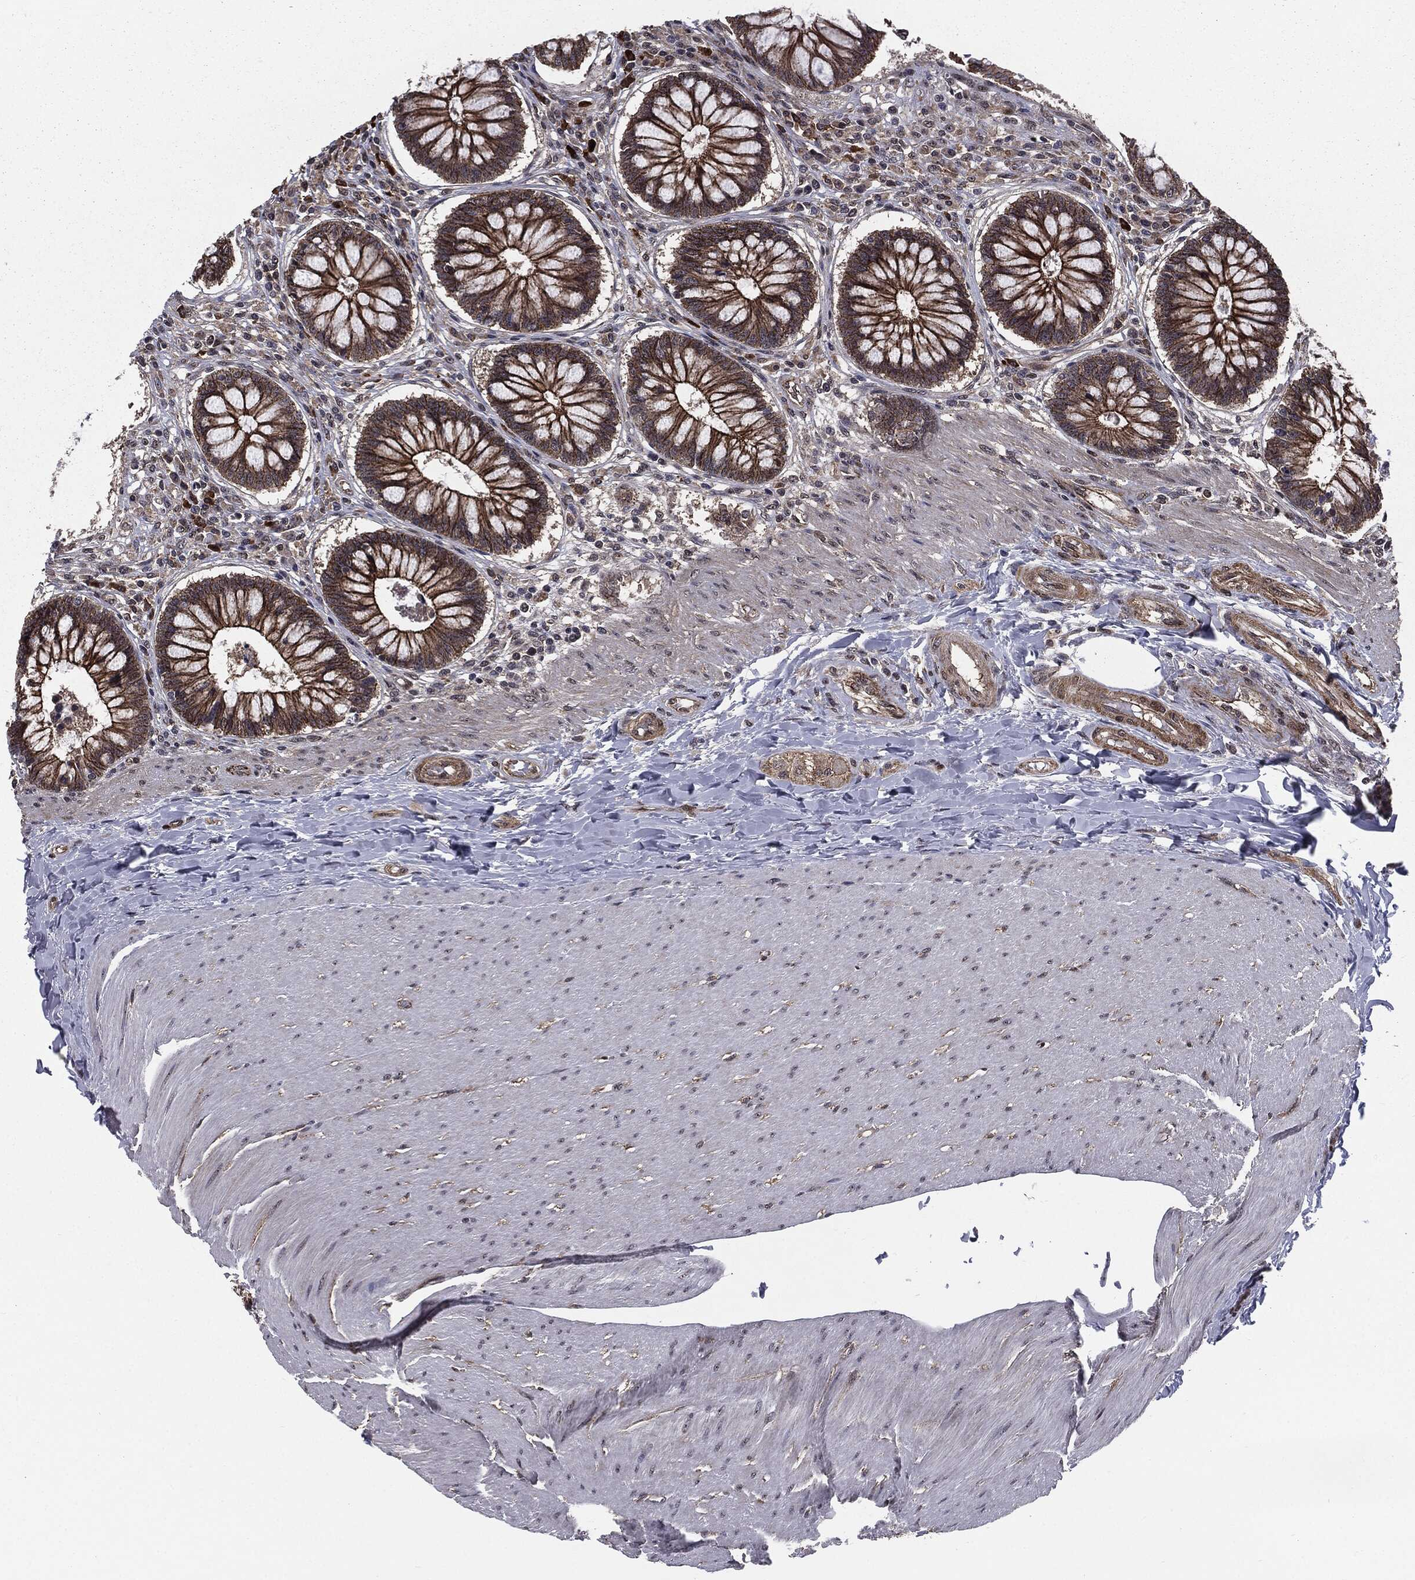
{"staining": {"intensity": "strong", "quantity": ">75%", "location": "cytoplasmic/membranous"}, "tissue": "rectum", "cell_type": "Glandular cells", "image_type": "normal", "snomed": [{"axis": "morphology", "description": "Normal tissue, NOS"}, {"axis": "topography", "description": "Rectum"}], "caption": "This image exhibits unremarkable rectum stained with immunohistochemistry to label a protein in brown. The cytoplasmic/membranous of glandular cells show strong positivity for the protein. Nuclei are counter-stained blue.", "gene": "PTPA", "patient": {"sex": "female", "age": 58}}